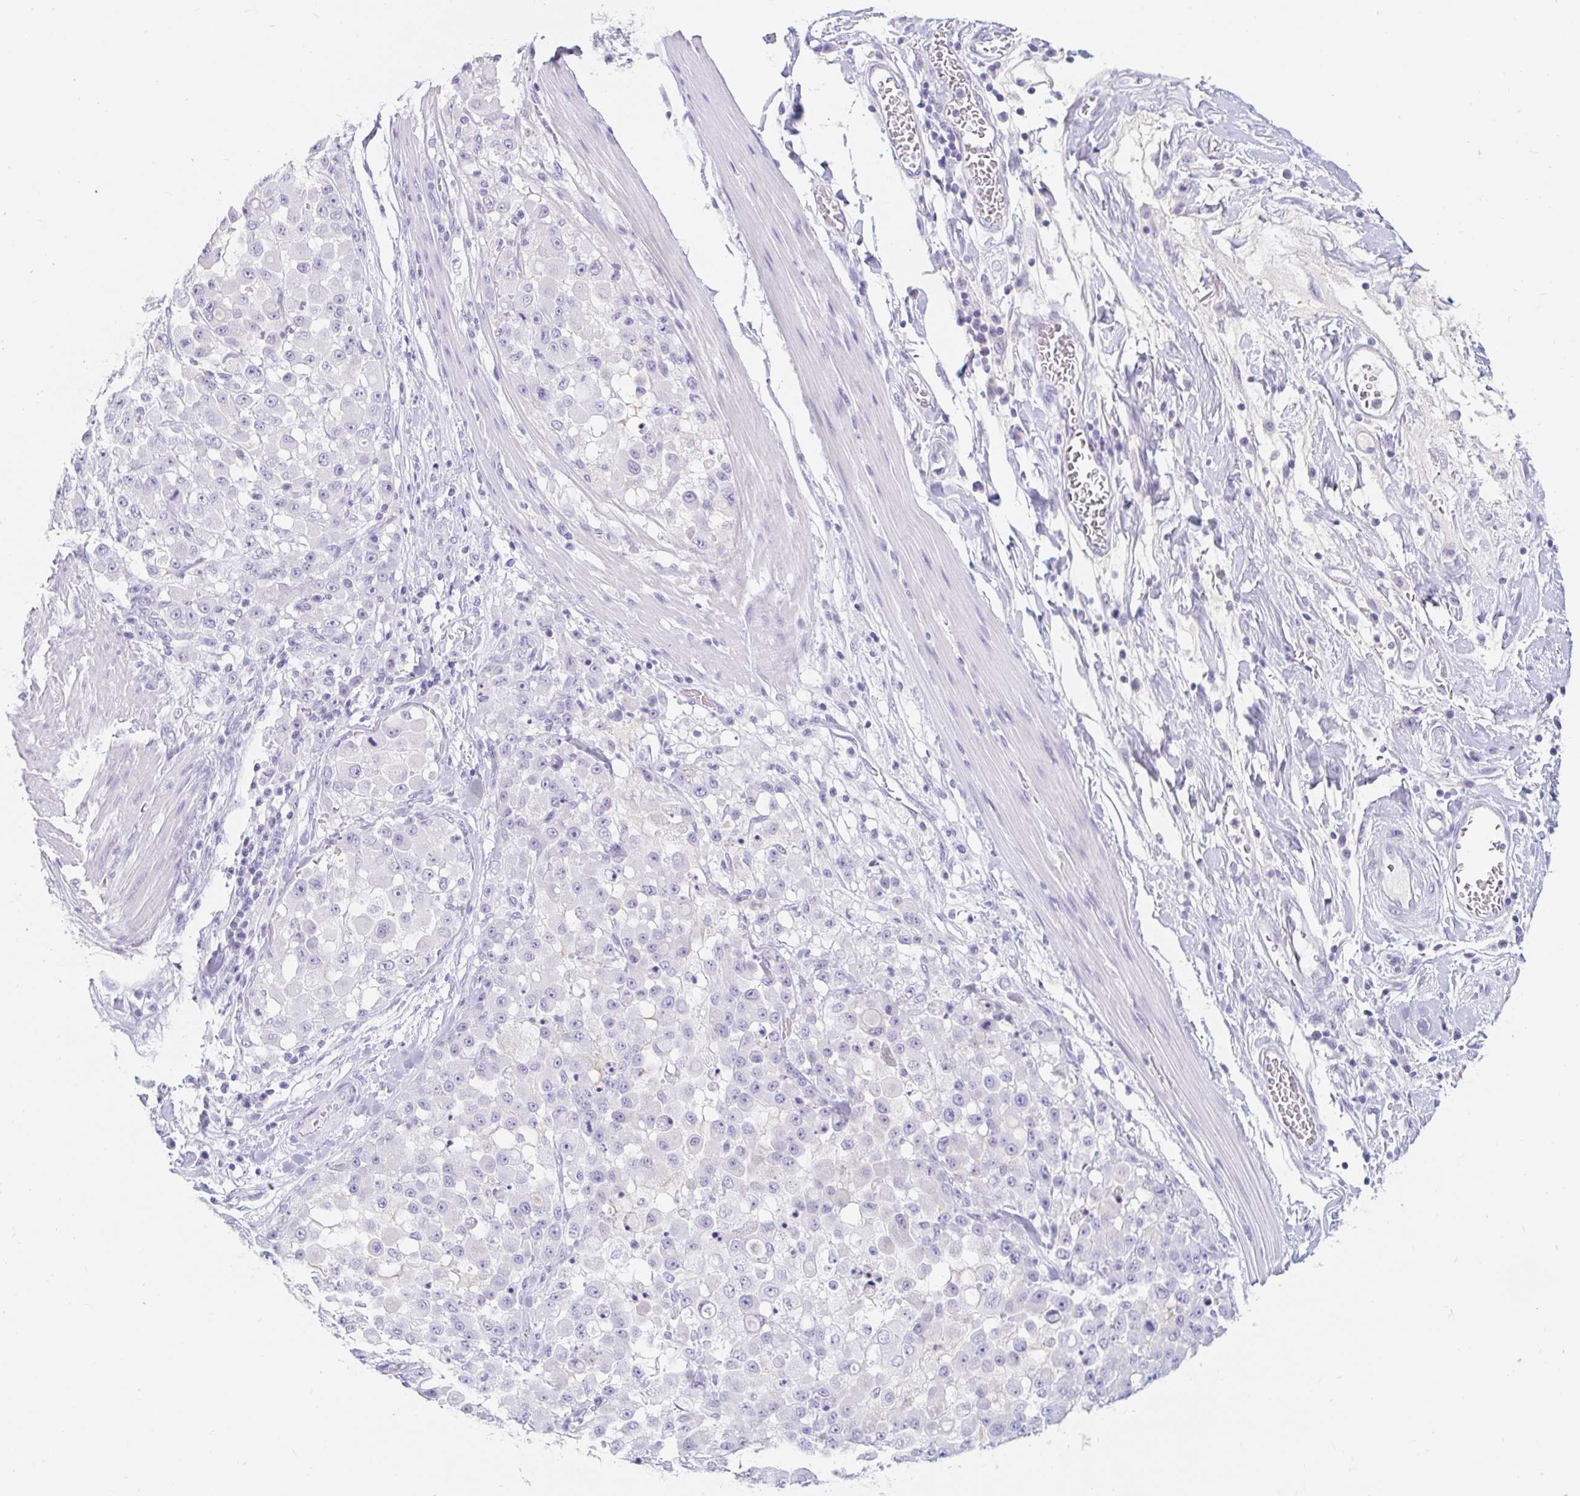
{"staining": {"intensity": "negative", "quantity": "none", "location": "none"}, "tissue": "stomach cancer", "cell_type": "Tumor cells", "image_type": "cancer", "snomed": [{"axis": "morphology", "description": "Adenocarcinoma, NOS"}, {"axis": "topography", "description": "Stomach"}], "caption": "Immunohistochemistry (IHC) photomicrograph of adenocarcinoma (stomach) stained for a protein (brown), which exhibits no positivity in tumor cells.", "gene": "TEX44", "patient": {"sex": "female", "age": 76}}